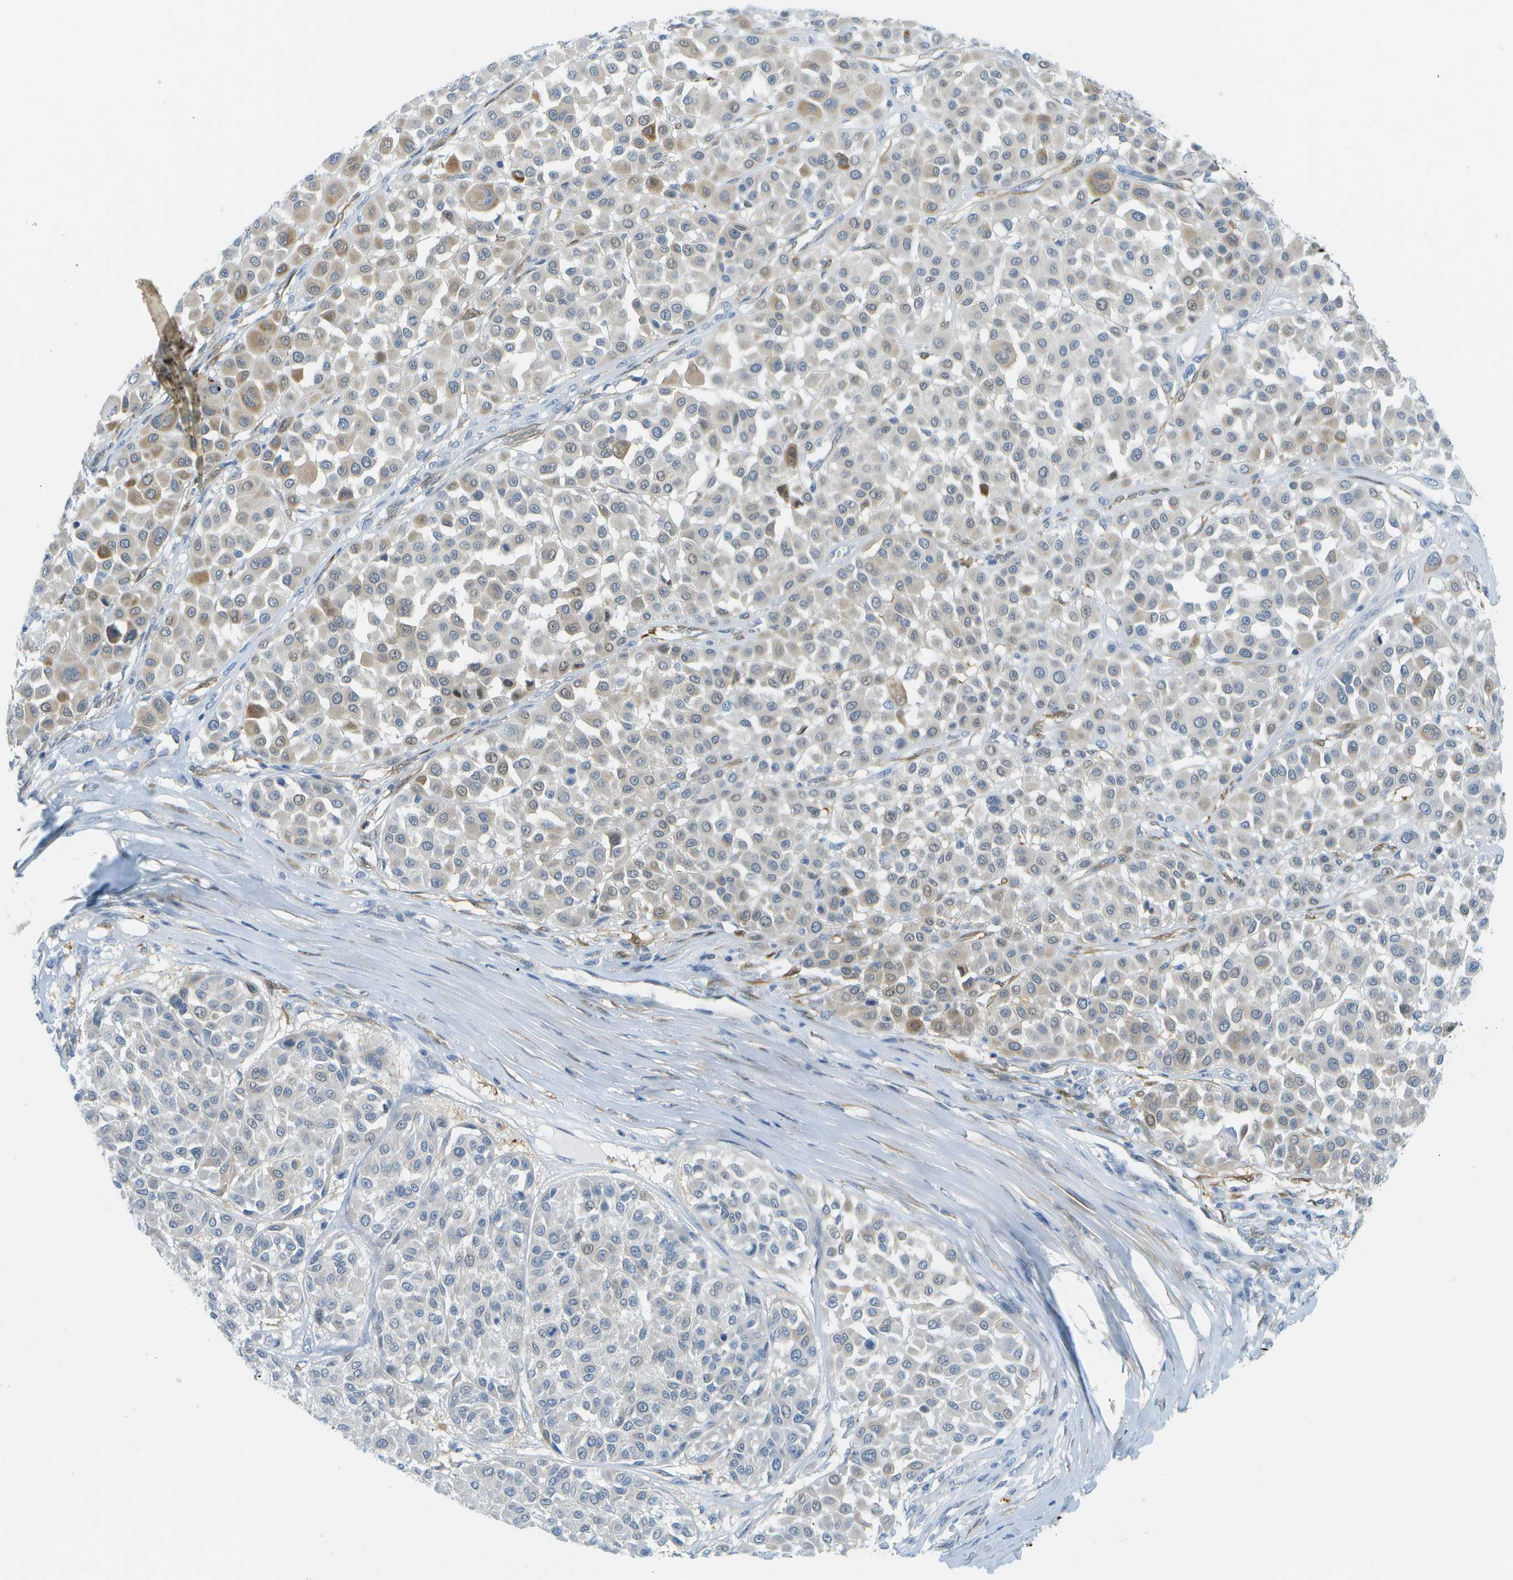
{"staining": {"intensity": "negative", "quantity": "none", "location": "none"}, "tissue": "melanoma", "cell_type": "Tumor cells", "image_type": "cancer", "snomed": [{"axis": "morphology", "description": "Malignant melanoma, Metastatic site"}, {"axis": "topography", "description": "Soft tissue"}], "caption": "High power microscopy micrograph of an immunohistochemistry (IHC) histopathology image of malignant melanoma (metastatic site), revealing no significant staining in tumor cells. The staining was performed using DAB (3,3'-diaminobenzidine) to visualize the protein expression in brown, while the nuclei were stained in blue with hematoxylin (Magnification: 20x).", "gene": "CUL9", "patient": {"sex": "male", "age": 41}}